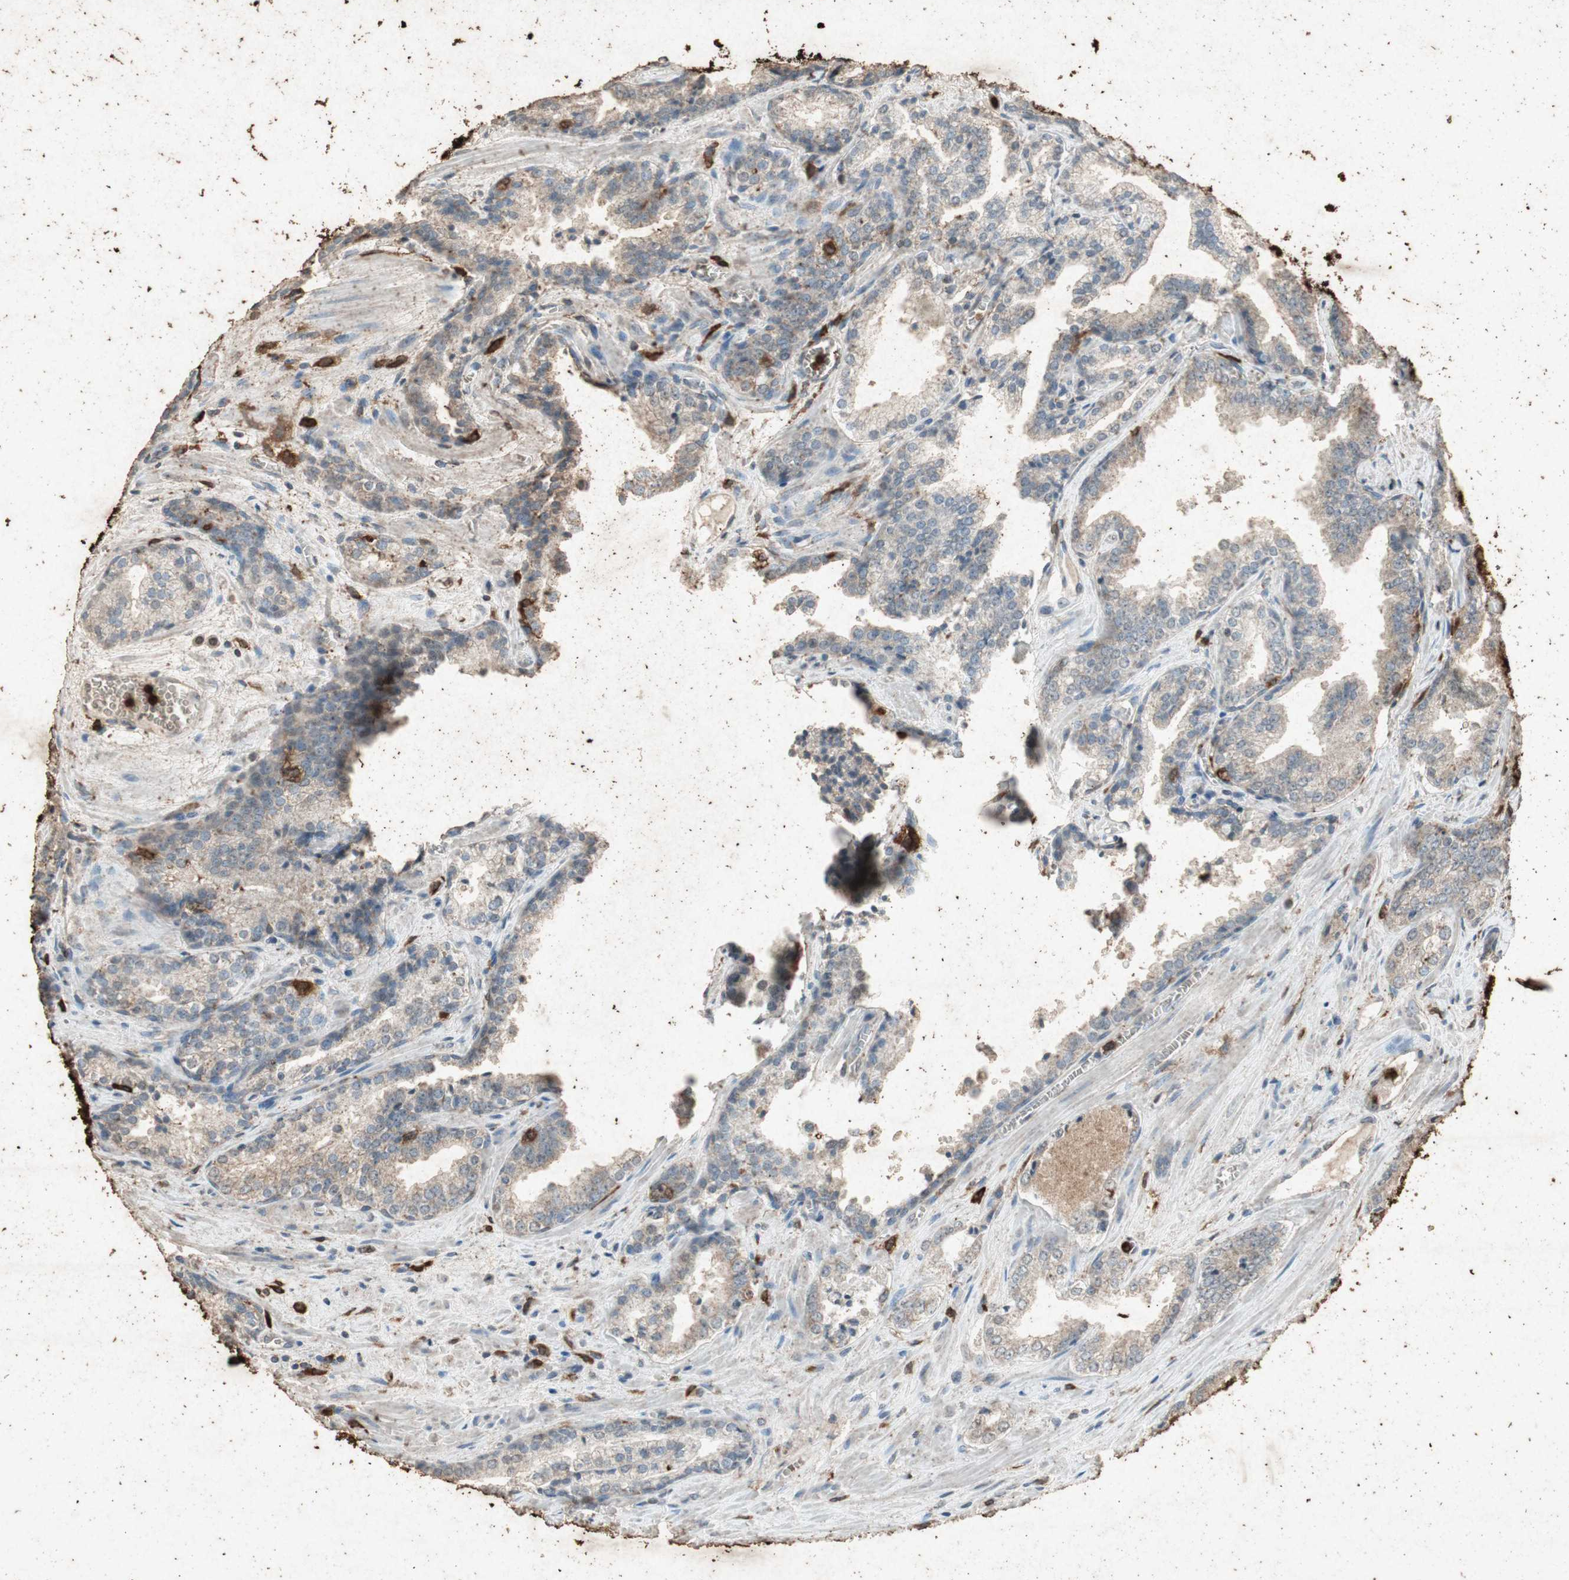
{"staining": {"intensity": "weak", "quantity": "25%-75%", "location": "cytoplasmic/membranous,nuclear"}, "tissue": "prostate cancer", "cell_type": "Tumor cells", "image_type": "cancer", "snomed": [{"axis": "morphology", "description": "Adenocarcinoma, Low grade"}, {"axis": "topography", "description": "Prostate"}], "caption": "Immunohistochemistry (IHC) of prostate cancer (low-grade adenocarcinoma) displays low levels of weak cytoplasmic/membranous and nuclear positivity in about 25%-75% of tumor cells.", "gene": "TYROBP", "patient": {"sex": "male", "age": 60}}